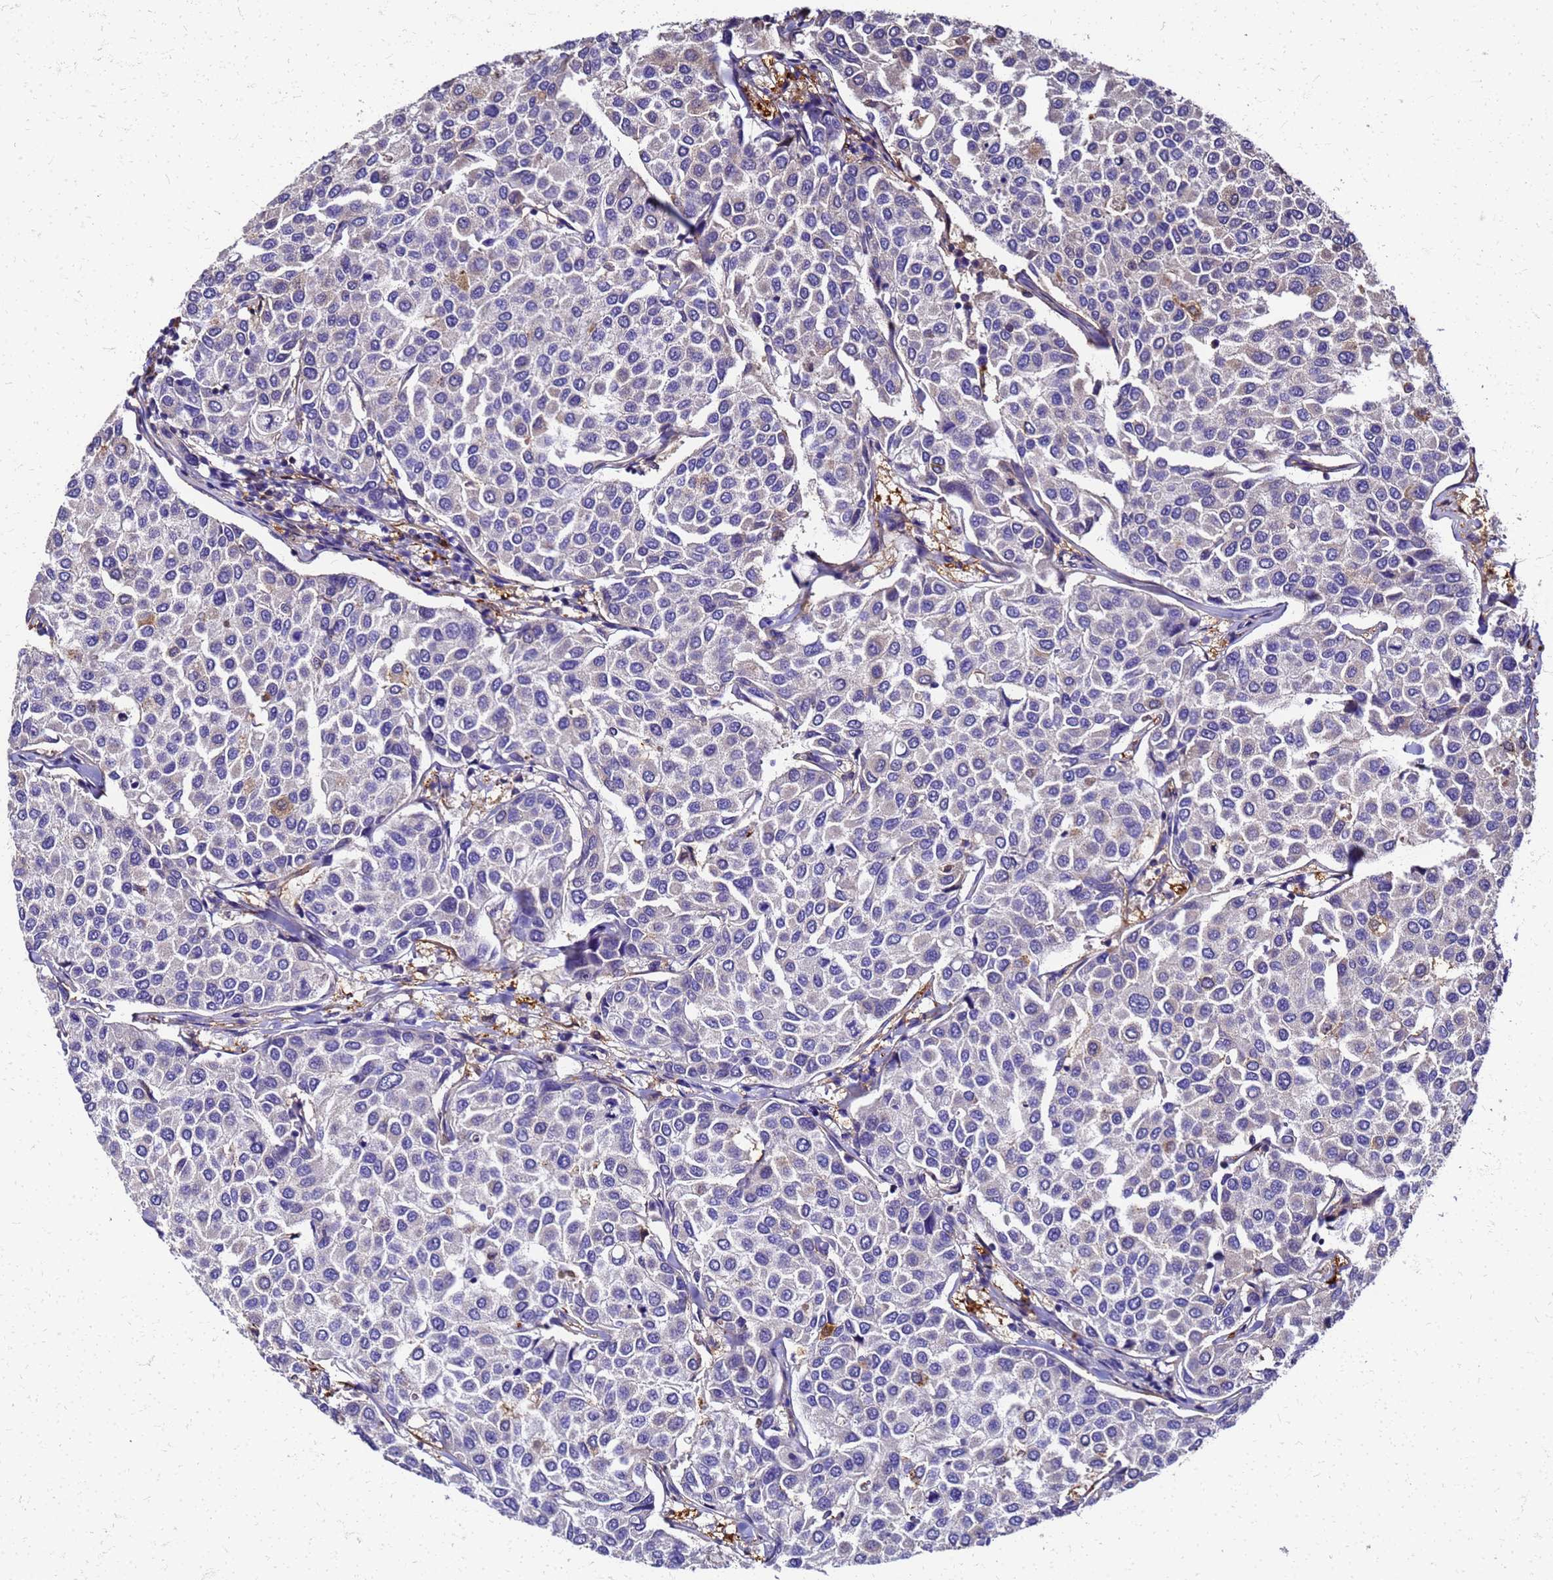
{"staining": {"intensity": "negative", "quantity": "none", "location": "none"}, "tissue": "breast cancer", "cell_type": "Tumor cells", "image_type": "cancer", "snomed": [{"axis": "morphology", "description": "Duct carcinoma"}, {"axis": "topography", "description": "Breast"}], "caption": "IHC of human breast cancer exhibits no expression in tumor cells.", "gene": "S100A11", "patient": {"sex": "female", "age": 55}}